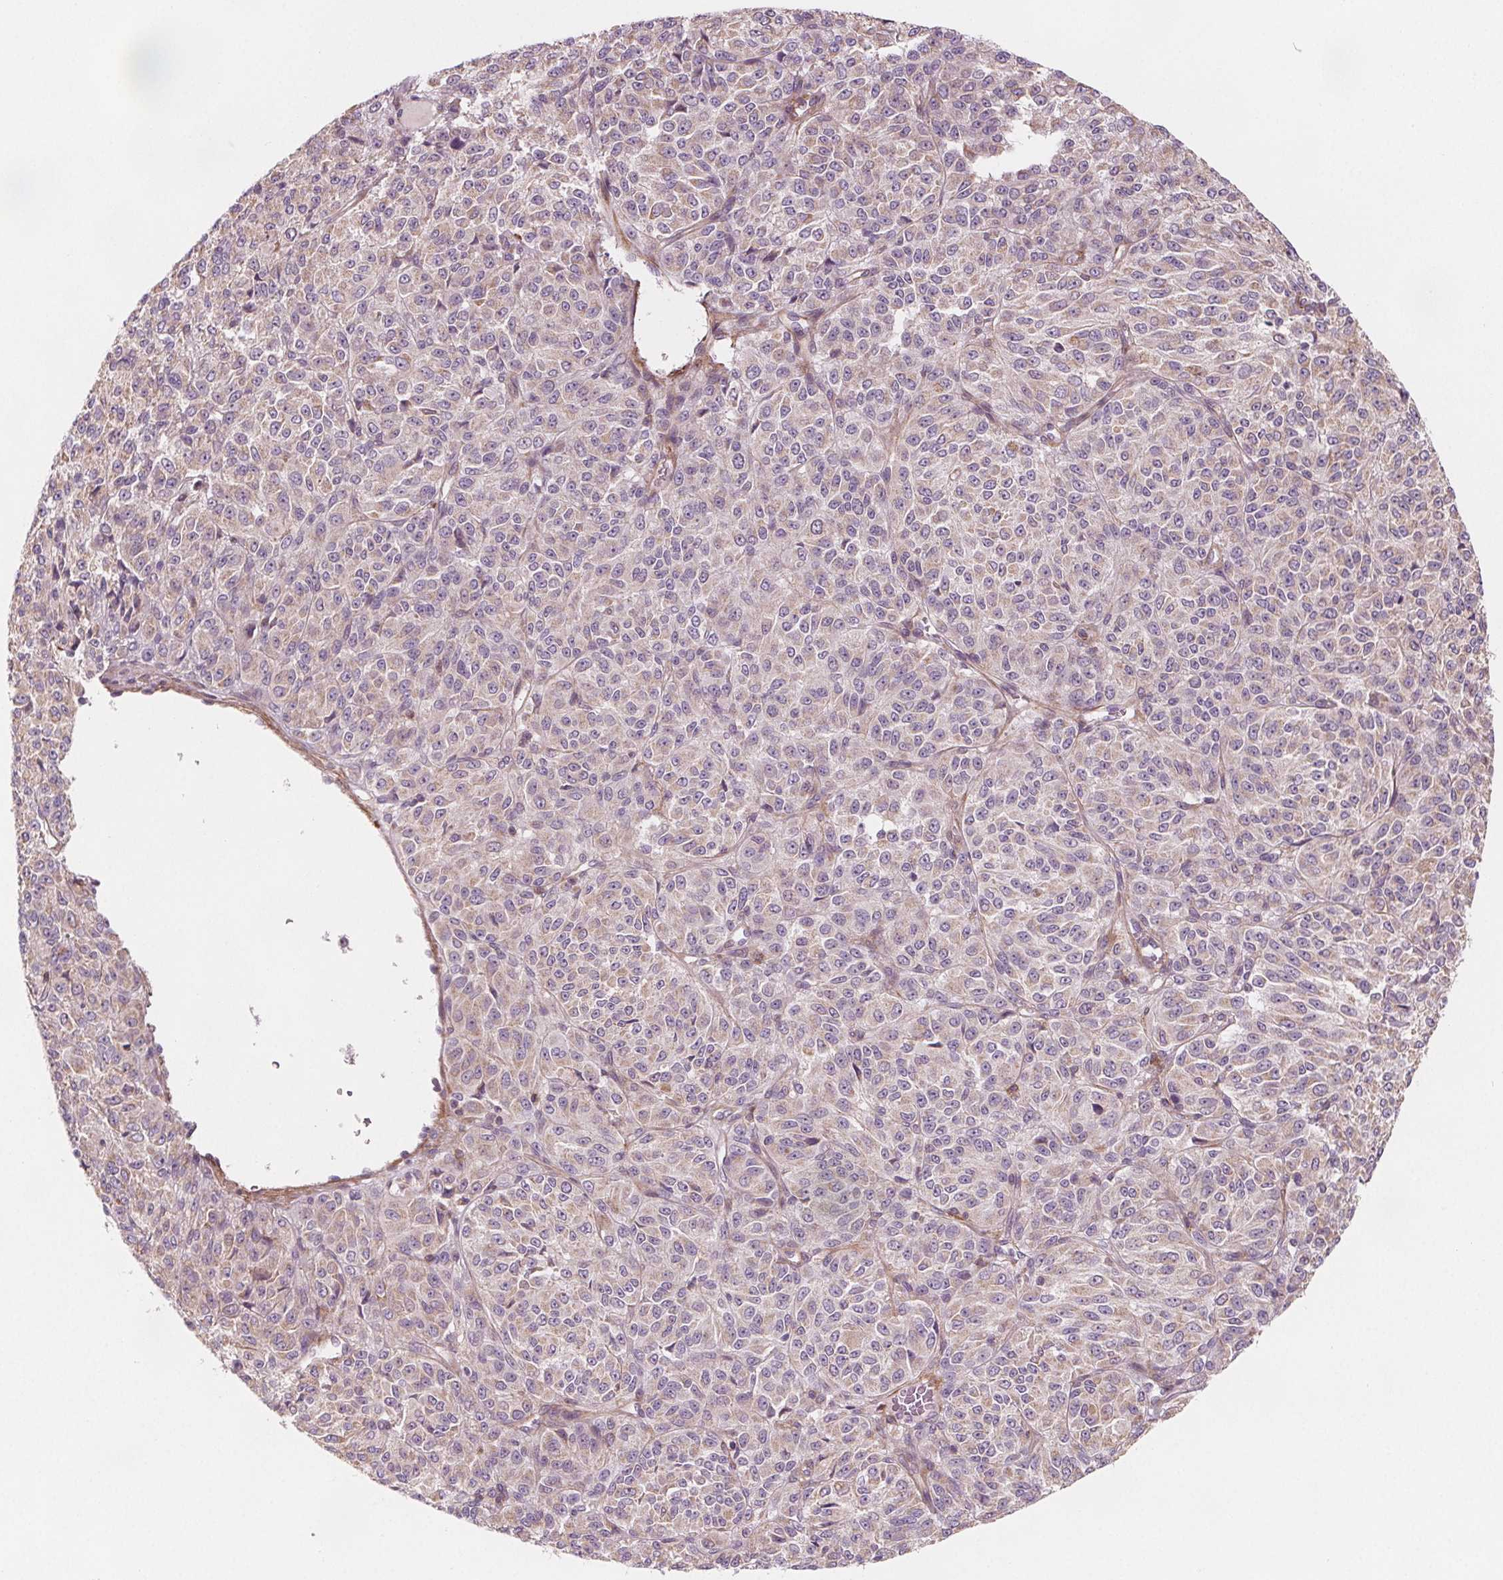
{"staining": {"intensity": "weak", "quantity": "<25%", "location": "cytoplasmic/membranous"}, "tissue": "melanoma", "cell_type": "Tumor cells", "image_type": "cancer", "snomed": [{"axis": "morphology", "description": "Malignant melanoma, Metastatic site"}, {"axis": "topography", "description": "Brain"}], "caption": "IHC photomicrograph of neoplastic tissue: human malignant melanoma (metastatic site) stained with DAB shows no significant protein expression in tumor cells.", "gene": "ADAM33", "patient": {"sex": "female", "age": 56}}